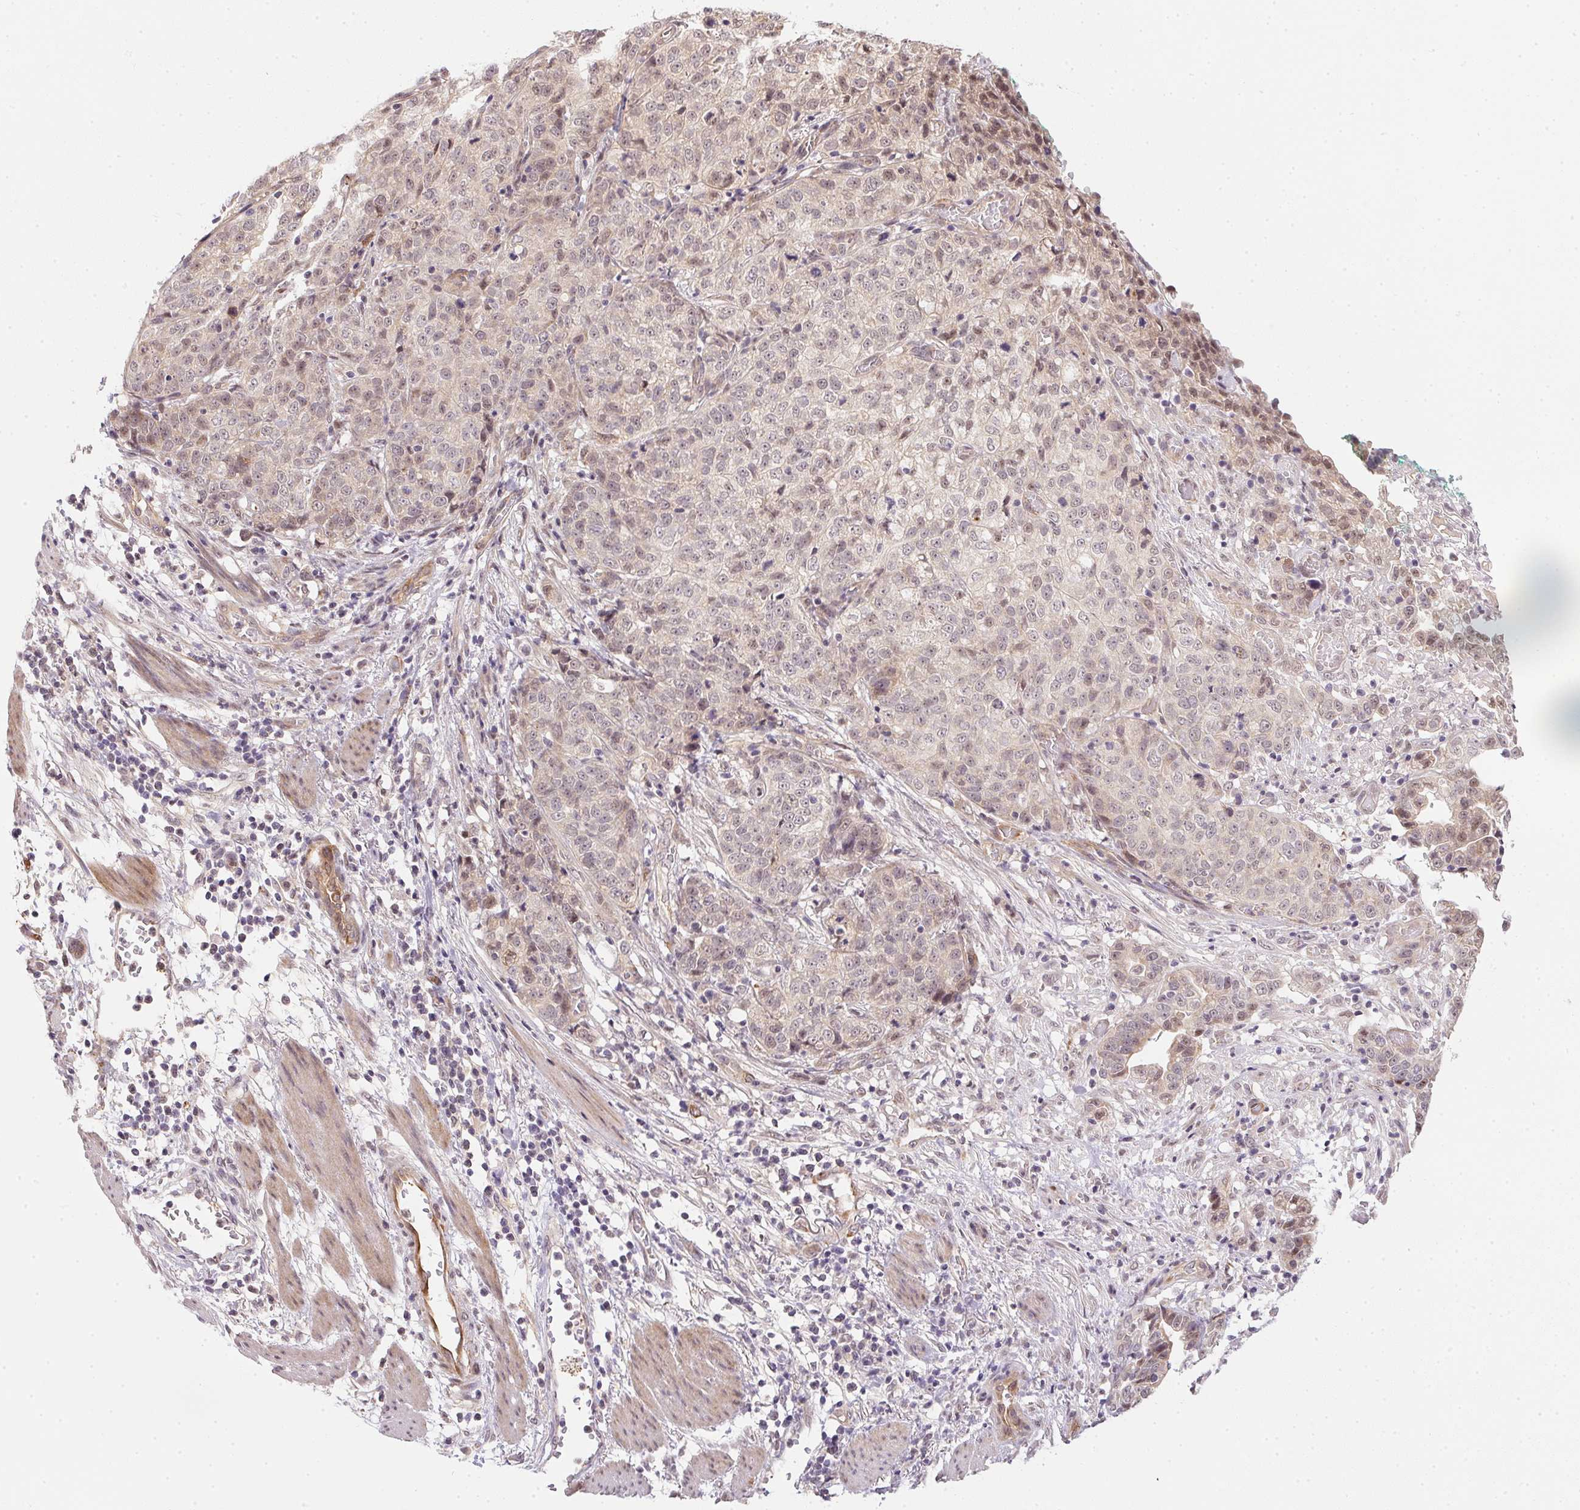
{"staining": {"intensity": "weak", "quantity": "<25%", "location": "nuclear"}, "tissue": "stomach cancer", "cell_type": "Tumor cells", "image_type": "cancer", "snomed": [{"axis": "morphology", "description": "Adenocarcinoma, NOS"}, {"axis": "topography", "description": "Stomach, upper"}], "caption": "Tumor cells are negative for brown protein staining in stomach cancer. (DAB IHC with hematoxylin counter stain).", "gene": "CFAP92", "patient": {"sex": "female", "age": 67}}